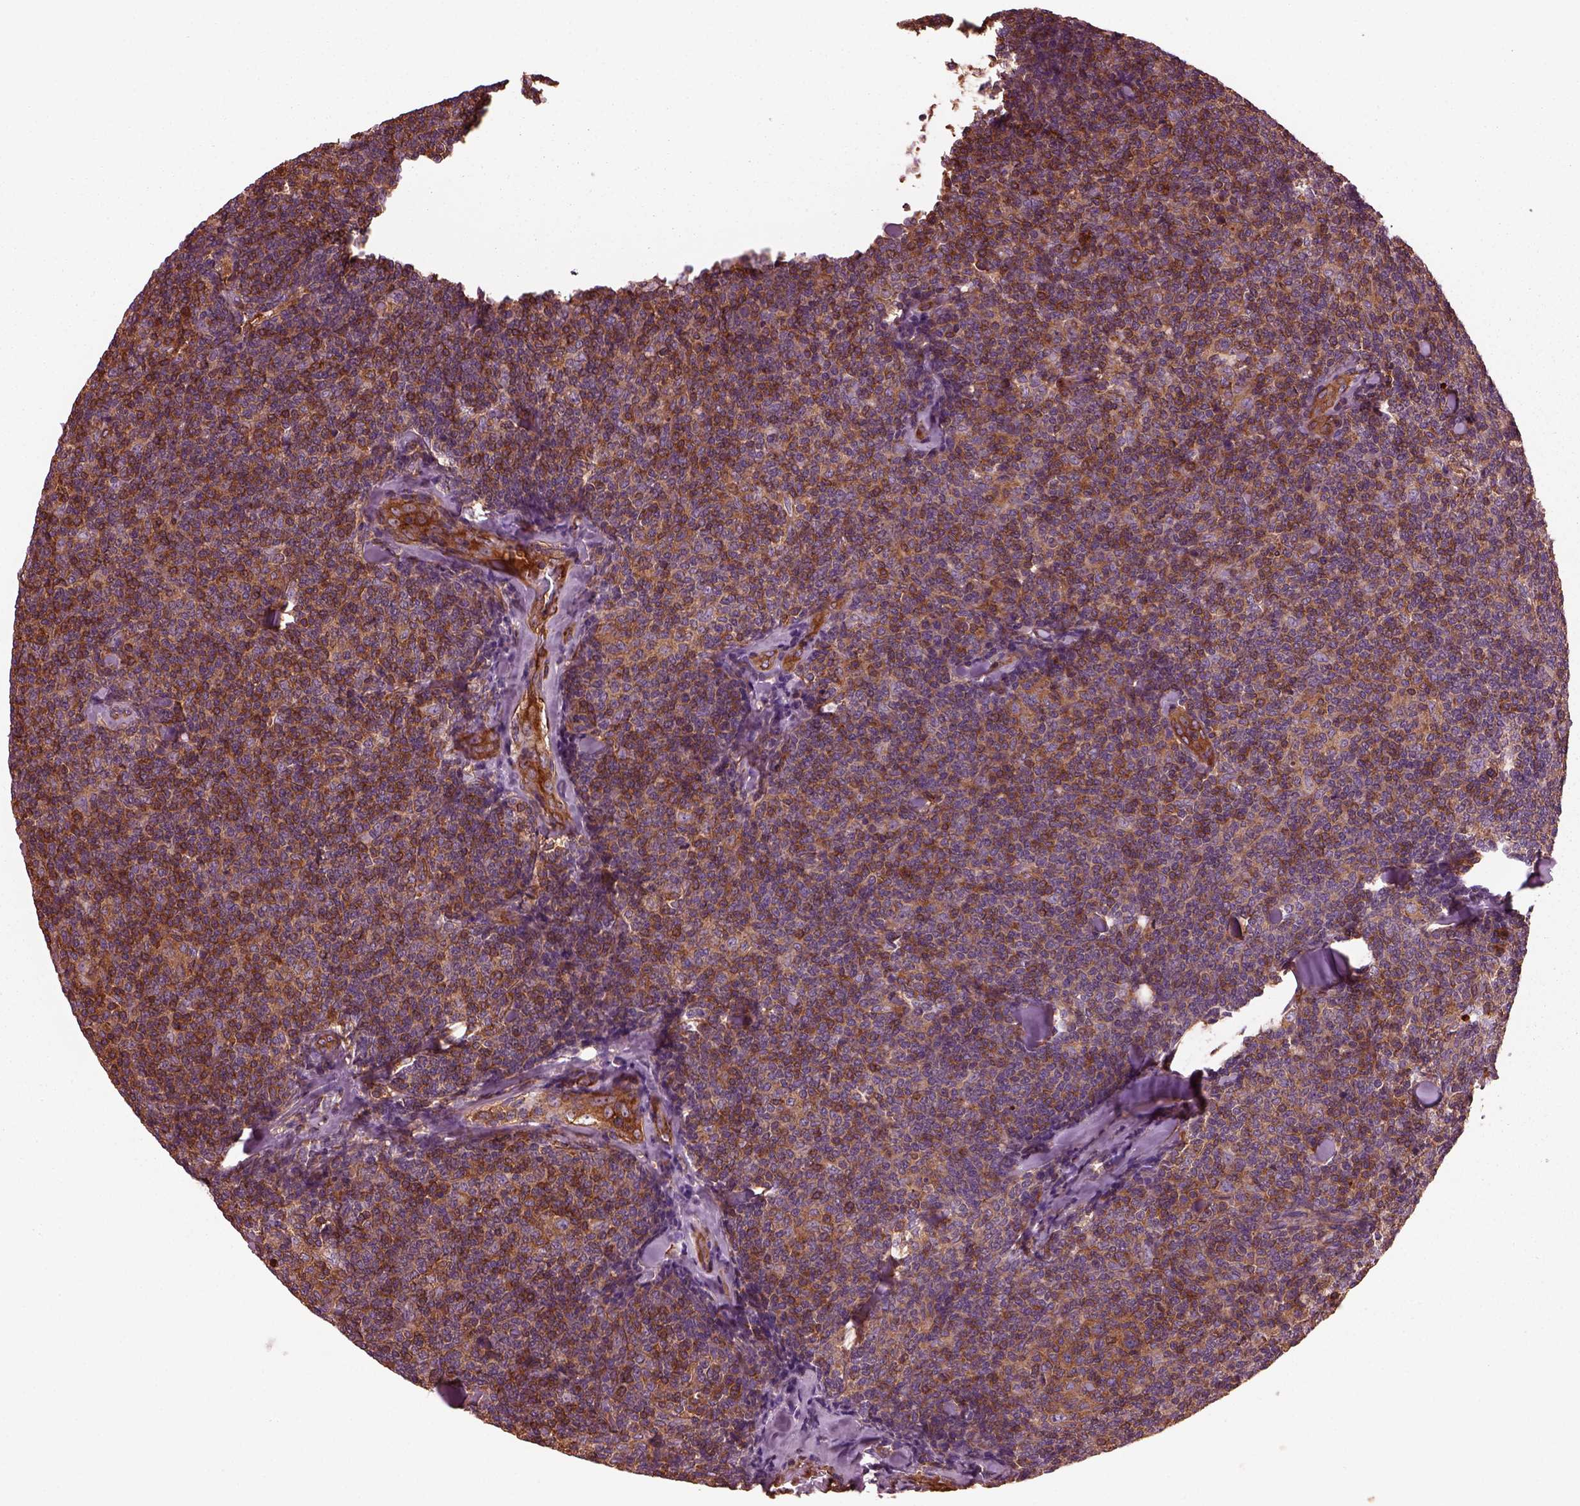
{"staining": {"intensity": "strong", "quantity": "25%-75%", "location": "cytoplasmic/membranous"}, "tissue": "lymphoma", "cell_type": "Tumor cells", "image_type": "cancer", "snomed": [{"axis": "morphology", "description": "Malignant lymphoma, non-Hodgkin's type, Low grade"}, {"axis": "topography", "description": "Lymph node"}], "caption": "DAB (3,3'-diaminobenzidine) immunohistochemical staining of human low-grade malignant lymphoma, non-Hodgkin's type shows strong cytoplasmic/membranous protein staining in about 25%-75% of tumor cells.", "gene": "MYL6", "patient": {"sex": "female", "age": 56}}